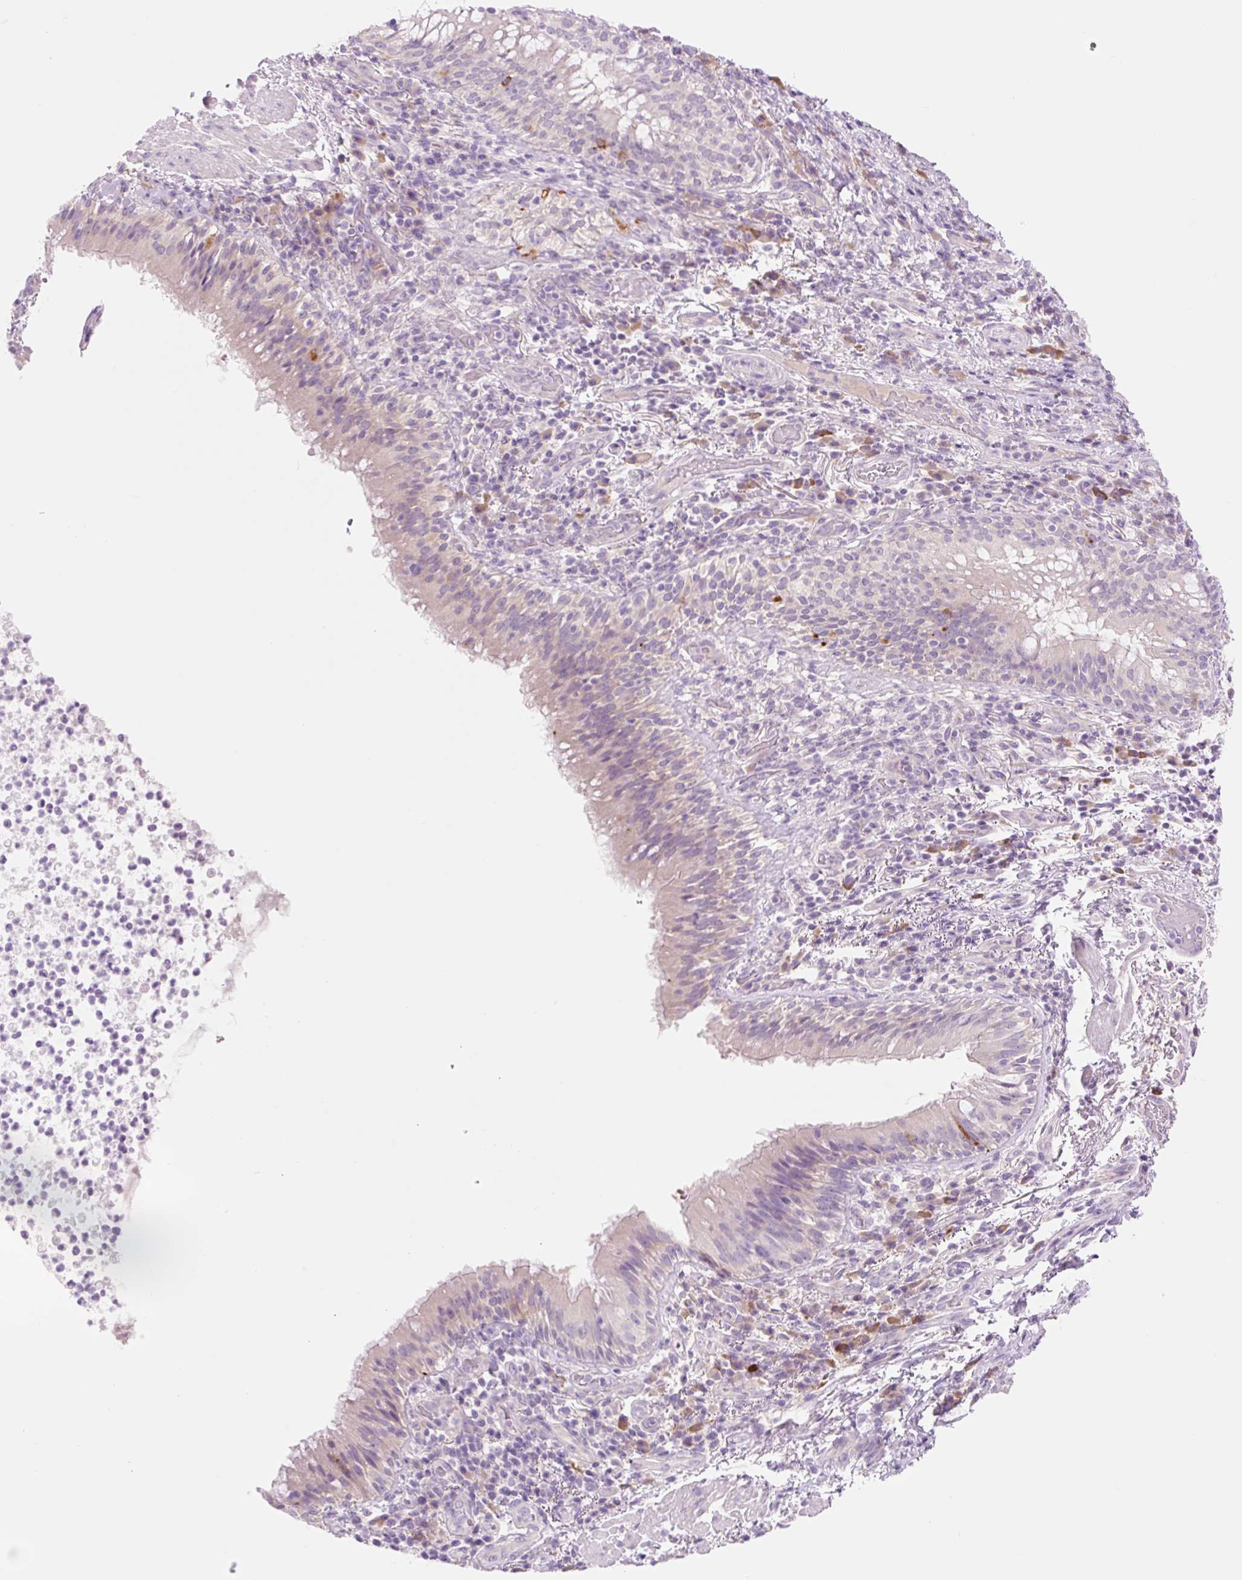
{"staining": {"intensity": "weak", "quantity": "25%-75%", "location": "cytoplasmic/membranous"}, "tissue": "bronchus", "cell_type": "Respiratory epithelial cells", "image_type": "normal", "snomed": [{"axis": "morphology", "description": "Normal tissue, NOS"}, {"axis": "topography", "description": "Cartilage tissue"}, {"axis": "topography", "description": "Bronchus"}], "caption": "Approximately 25%-75% of respiratory epithelial cells in benign bronchus reveal weak cytoplasmic/membranous protein staining as visualized by brown immunohistochemical staining.", "gene": "CELF6", "patient": {"sex": "male", "age": 56}}